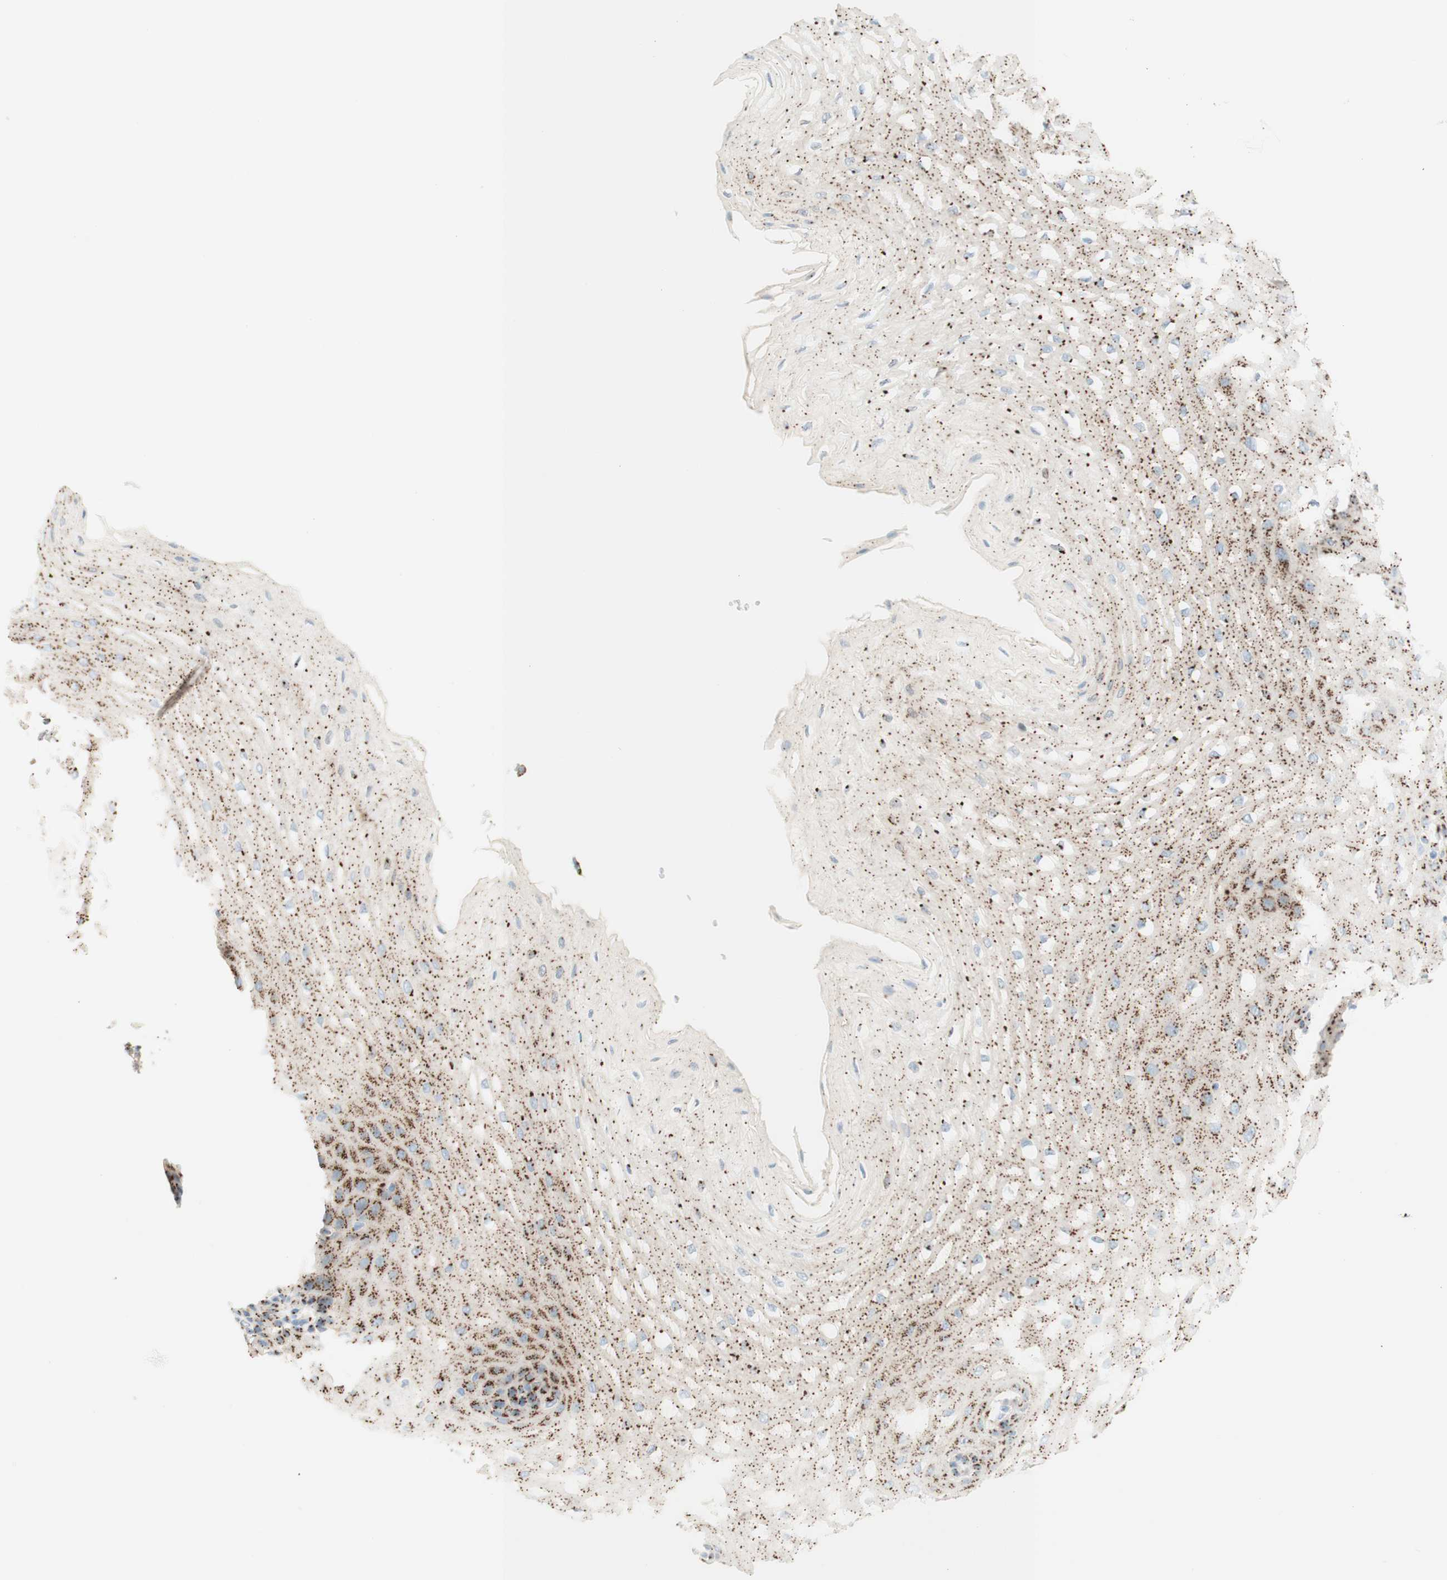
{"staining": {"intensity": "strong", "quantity": ">75%", "location": "cytoplasmic/membranous"}, "tissue": "esophagus", "cell_type": "Squamous epithelial cells", "image_type": "normal", "snomed": [{"axis": "morphology", "description": "Normal tissue, NOS"}, {"axis": "topography", "description": "Esophagus"}], "caption": "Immunohistochemical staining of normal human esophagus shows strong cytoplasmic/membranous protein staining in about >75% of squamous epithelial cells.", "gene": "GOLGB1", "patient": {"sex": "male", "age": 54}}